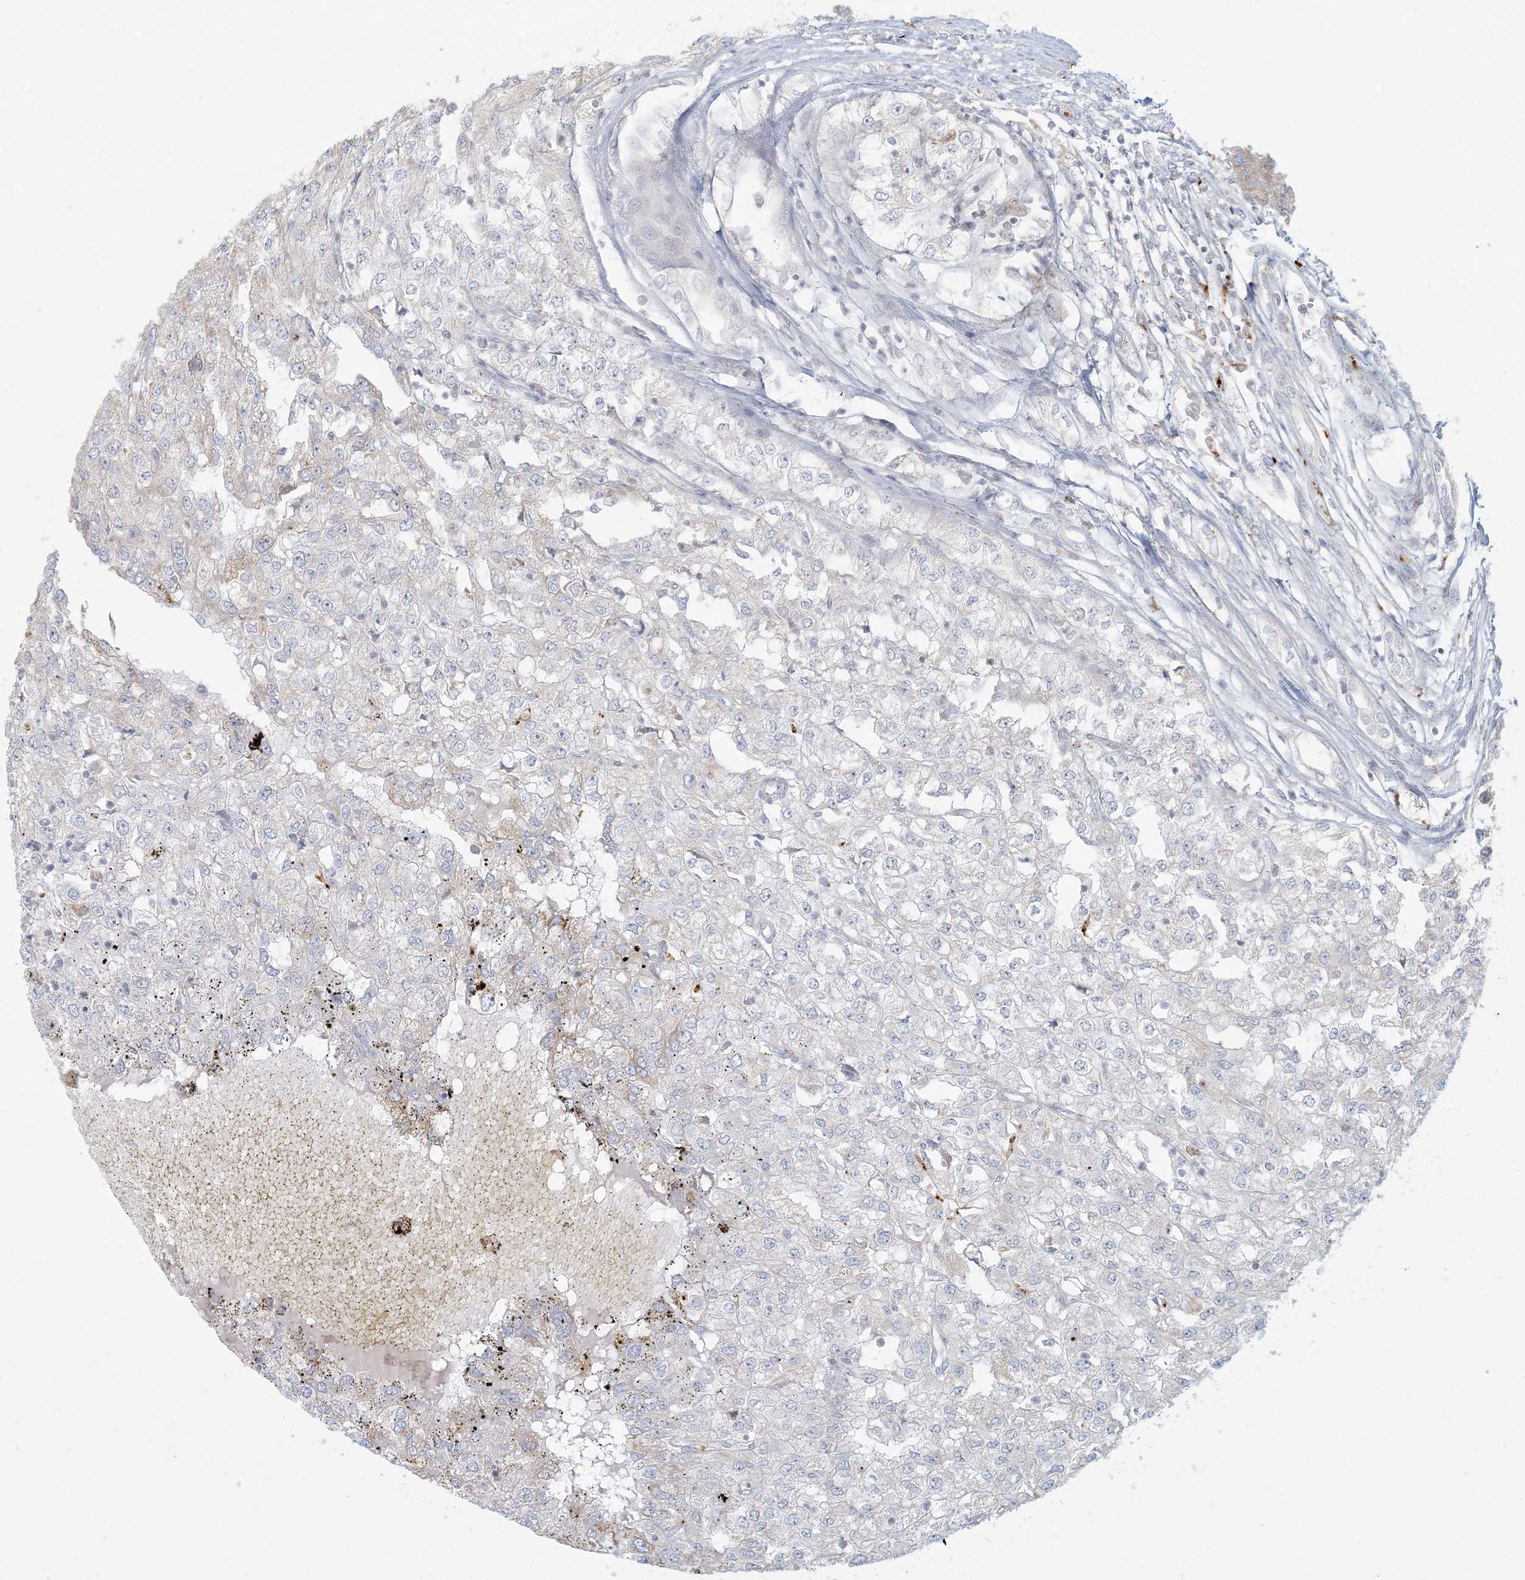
{"staining": {"intensity": "negative", "quantity": "none", "location": "none"}, "tissue": "renal cancer", "cell_type": "Tumor cells", "image_type": "cancer", "snomed": [{"axis": "morphology", "description": "Adenocarcinoma, NOS"}, {"axis": "topography", "description": "Kidney"}], "caption": "A micrograph of renal cancer stained for a protein displays no brown staining in tumor cells.", "gene": "MCAT", "patient": {"sex": "female", "age": 54}}